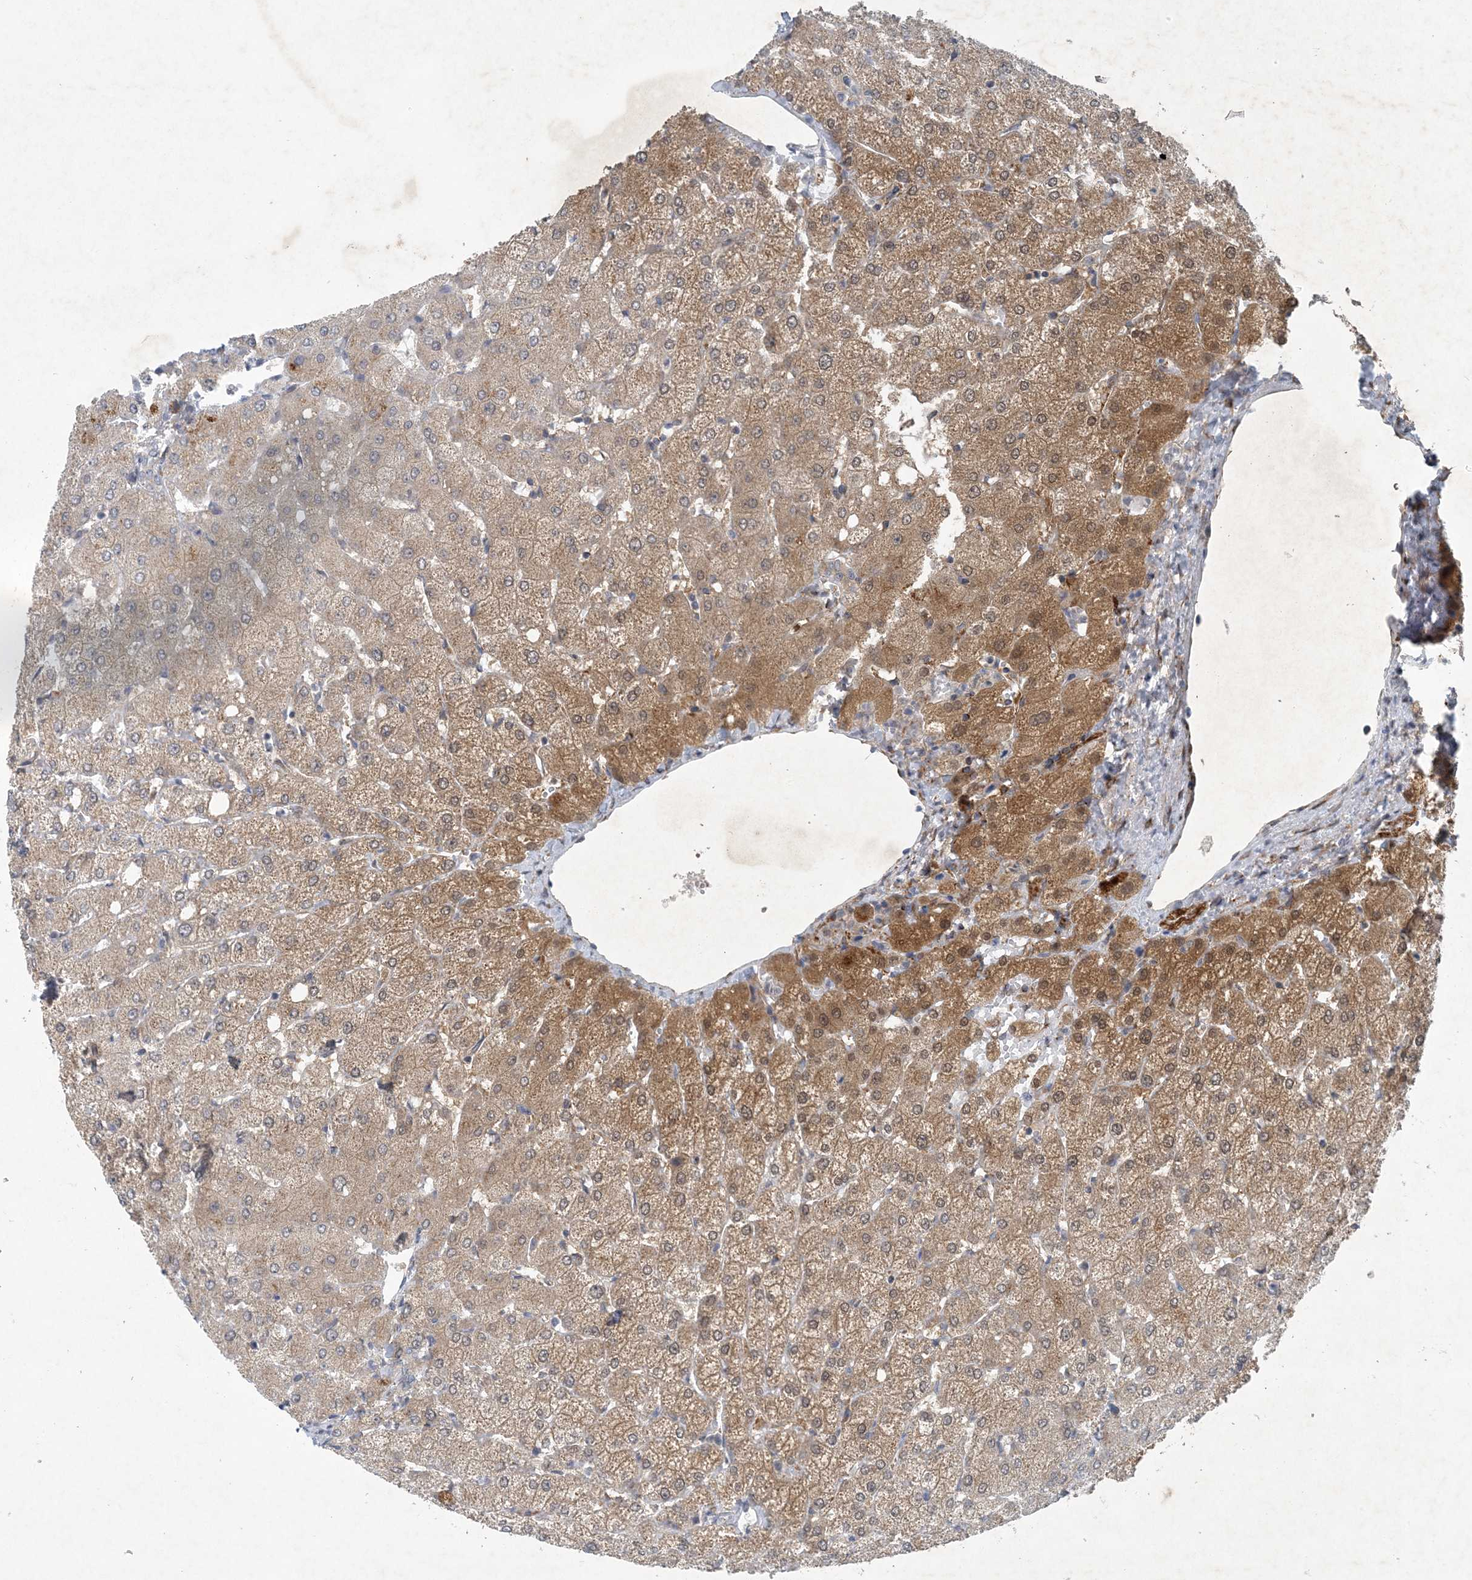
{"staining": {"intensity": "negative", "quantity": "none", "location": "none"}, "tissue": "liver", "cell_type": "Cholangiocytes", "image_type": "normal", "snomed": [{"axis": "morphology", "description": "Normal tissue, NOS"}, {"axis": "topography", "description": "Liver"}], "caption": "DAB immunohistochemical staining of benign human liver reveals no significant positivity in cholangiocytes.", "gene": "HIKESHI", "patient": {"sex": "female", "age": 54}}